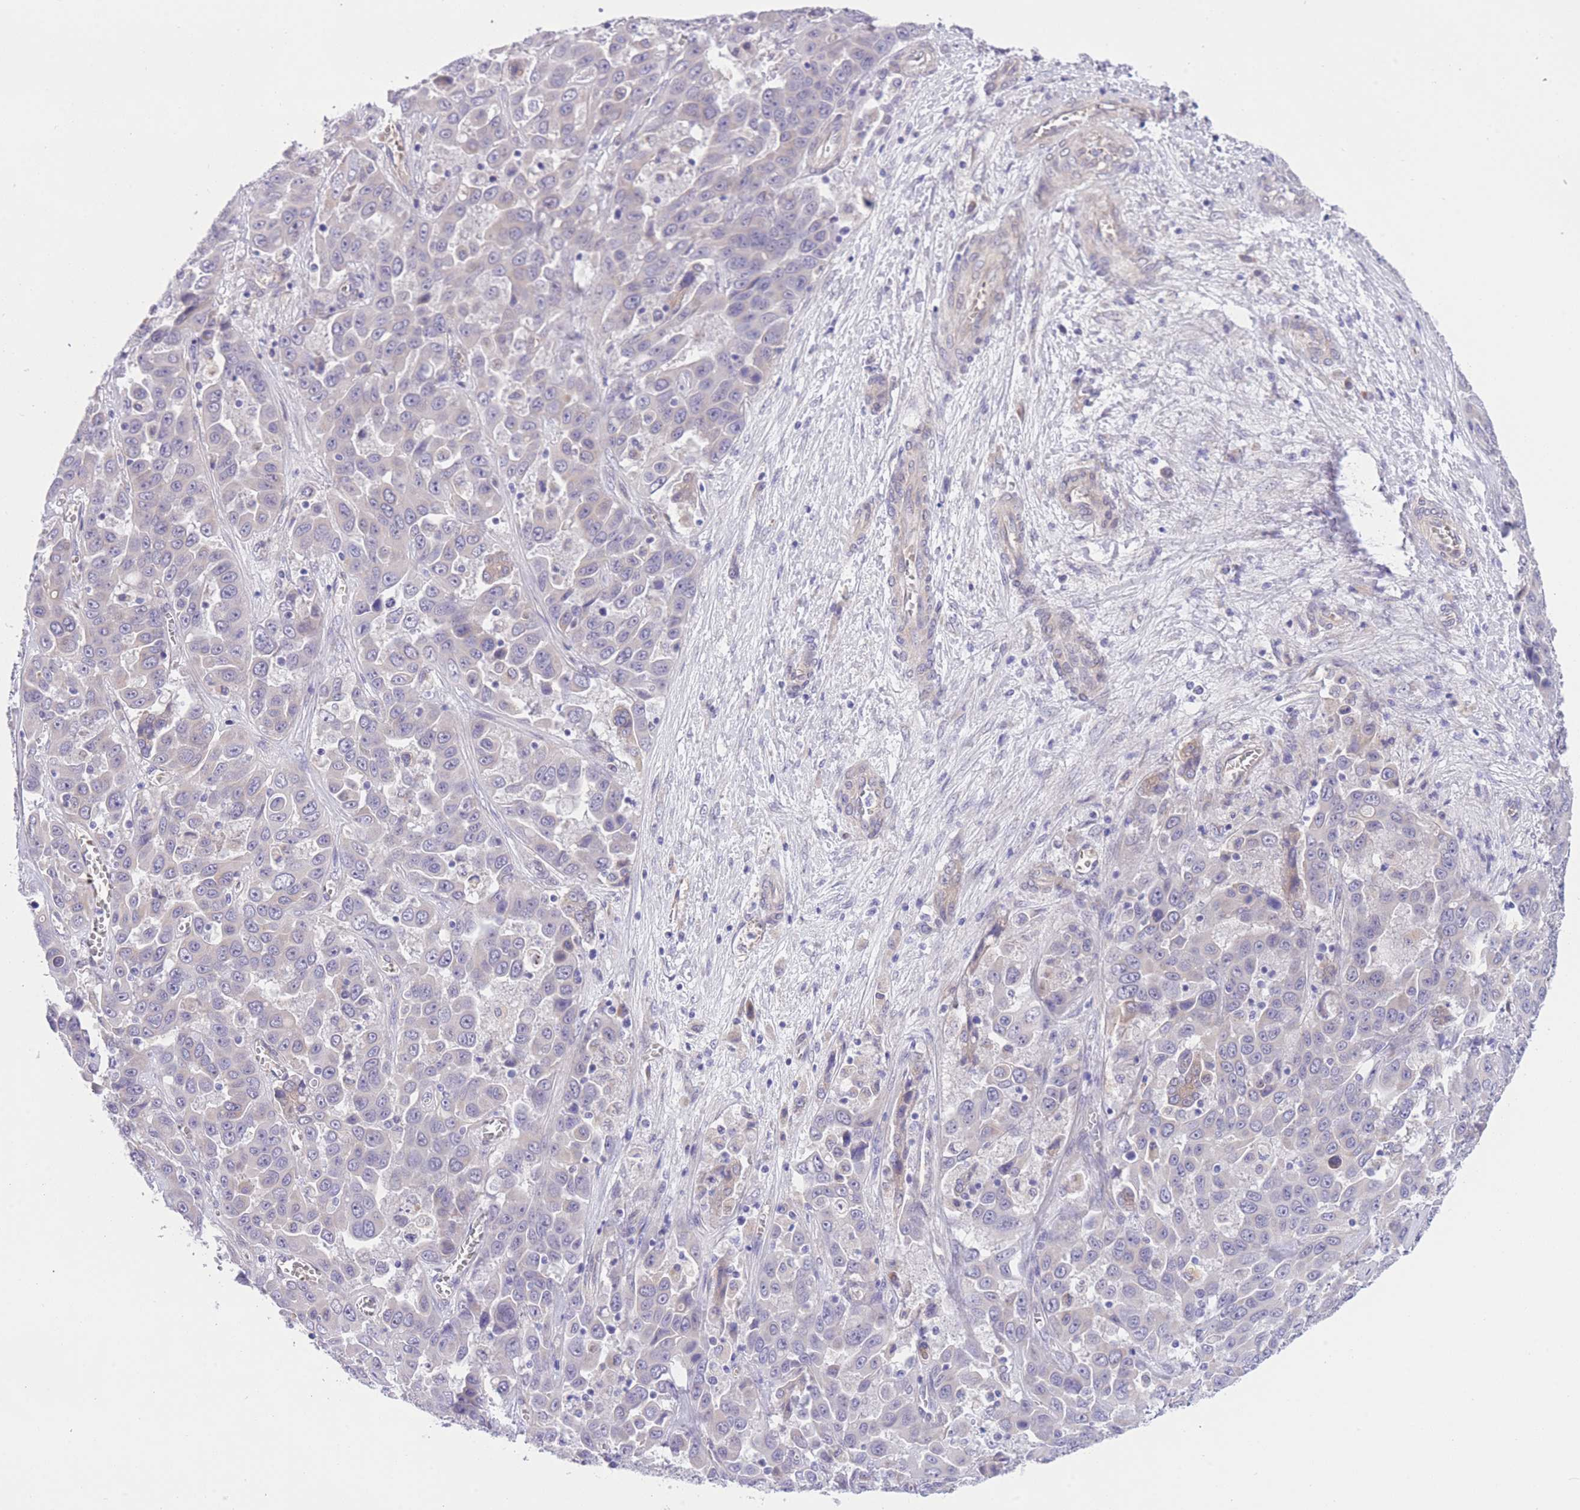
{"staining": {"intensity": "negative", "quantity": "none", "location": "none"}, "tissue": "liver cancer", "cell_type": "Tumor cells", "image_type": "cancer", "snomed": [{"axis": "morphology", "description": "Cholangiocarcinoma"}, {"axis": "topography", "description": "Liver"}], "caption": "DAB immunohistochemical staining of cholangiocarcinoma (liver) displays no significant positivity in tumor cells.", "gene": "WWOX", "patient": {"sex": "female", "age": 52}}